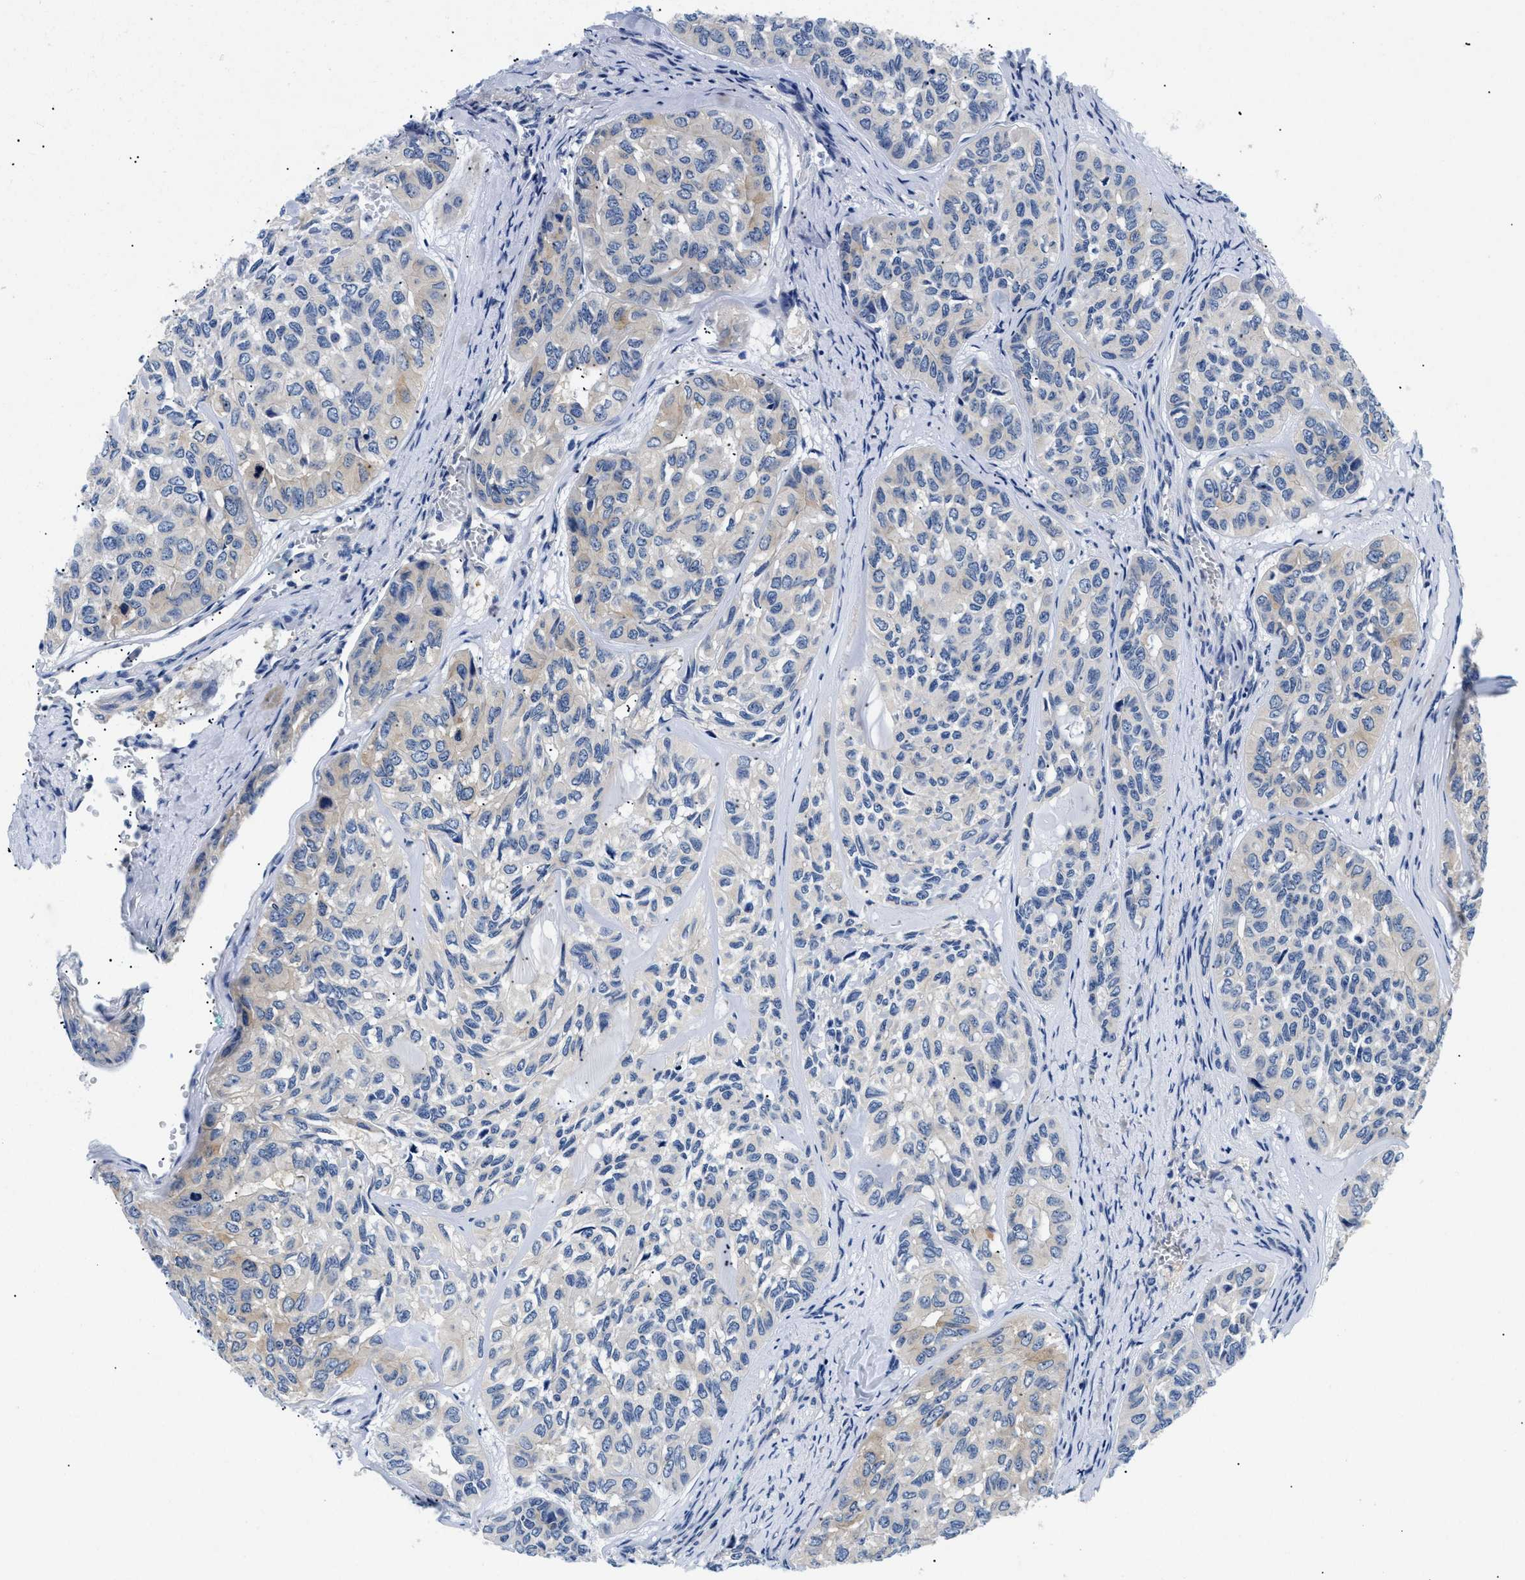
{"staining": {"intensity": "weak", "quantity": "<25%", "location": "cytoplasmic/membranous"}, "tissue": "head and neck cancer", "cell_type": "Tumor cells", "image_type": "cancer", "snomed": [{"axis": "morphology", "description": "Adenocarcinoma, NOS"}, {"axis": "topography", "description": "Salivary gland, NOS"}, {"axis": "topography", "description": "Head-Neck"}], "caption": "The image exhibits no significant expression in tumor cells of adenocarcinoma (head and neck).", "gene": "MEA1", "patient": {"sex": "female", "age": 76}}